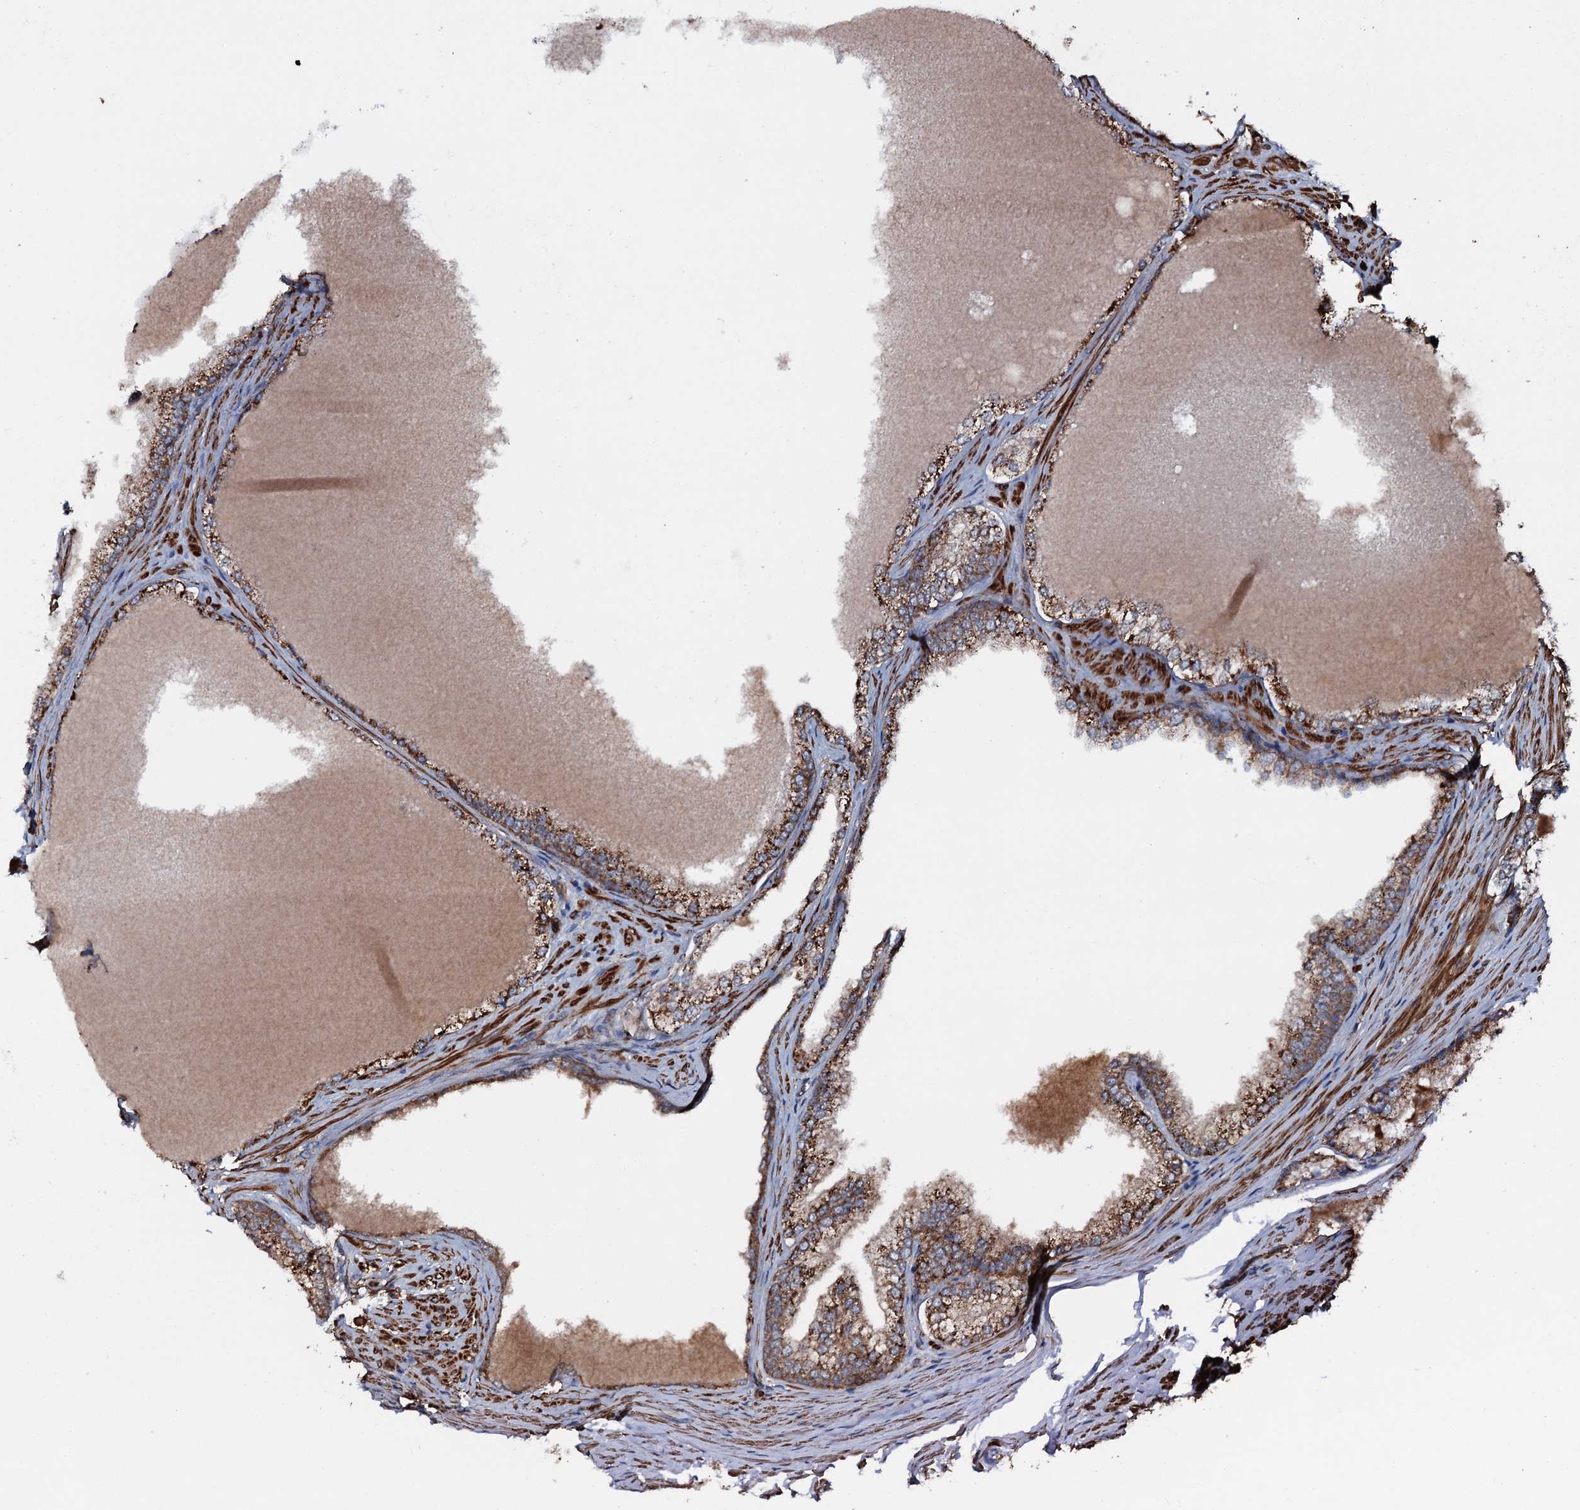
{"staining": {"intensity": "moderate", "quantity": ">75%", "location": "cytoplasmic/membranous"}, "tissue": "prostate cancer", "cell_type": "Tumor cells", "image_type": "cancer", "snomed": [{"axis": "morphology", "description": "Adenocarcinoma, Low grade"}, {"axis": "topography", "description": "Prostate"}], "caption": "Prostate low-grade adenocarcinoma stained with IHC shows moderate cytoplasmic/membranous expression in about >75% of tumor cells.", "gene": "VWA8", "patient": {"sex": "male", "age": 74}}